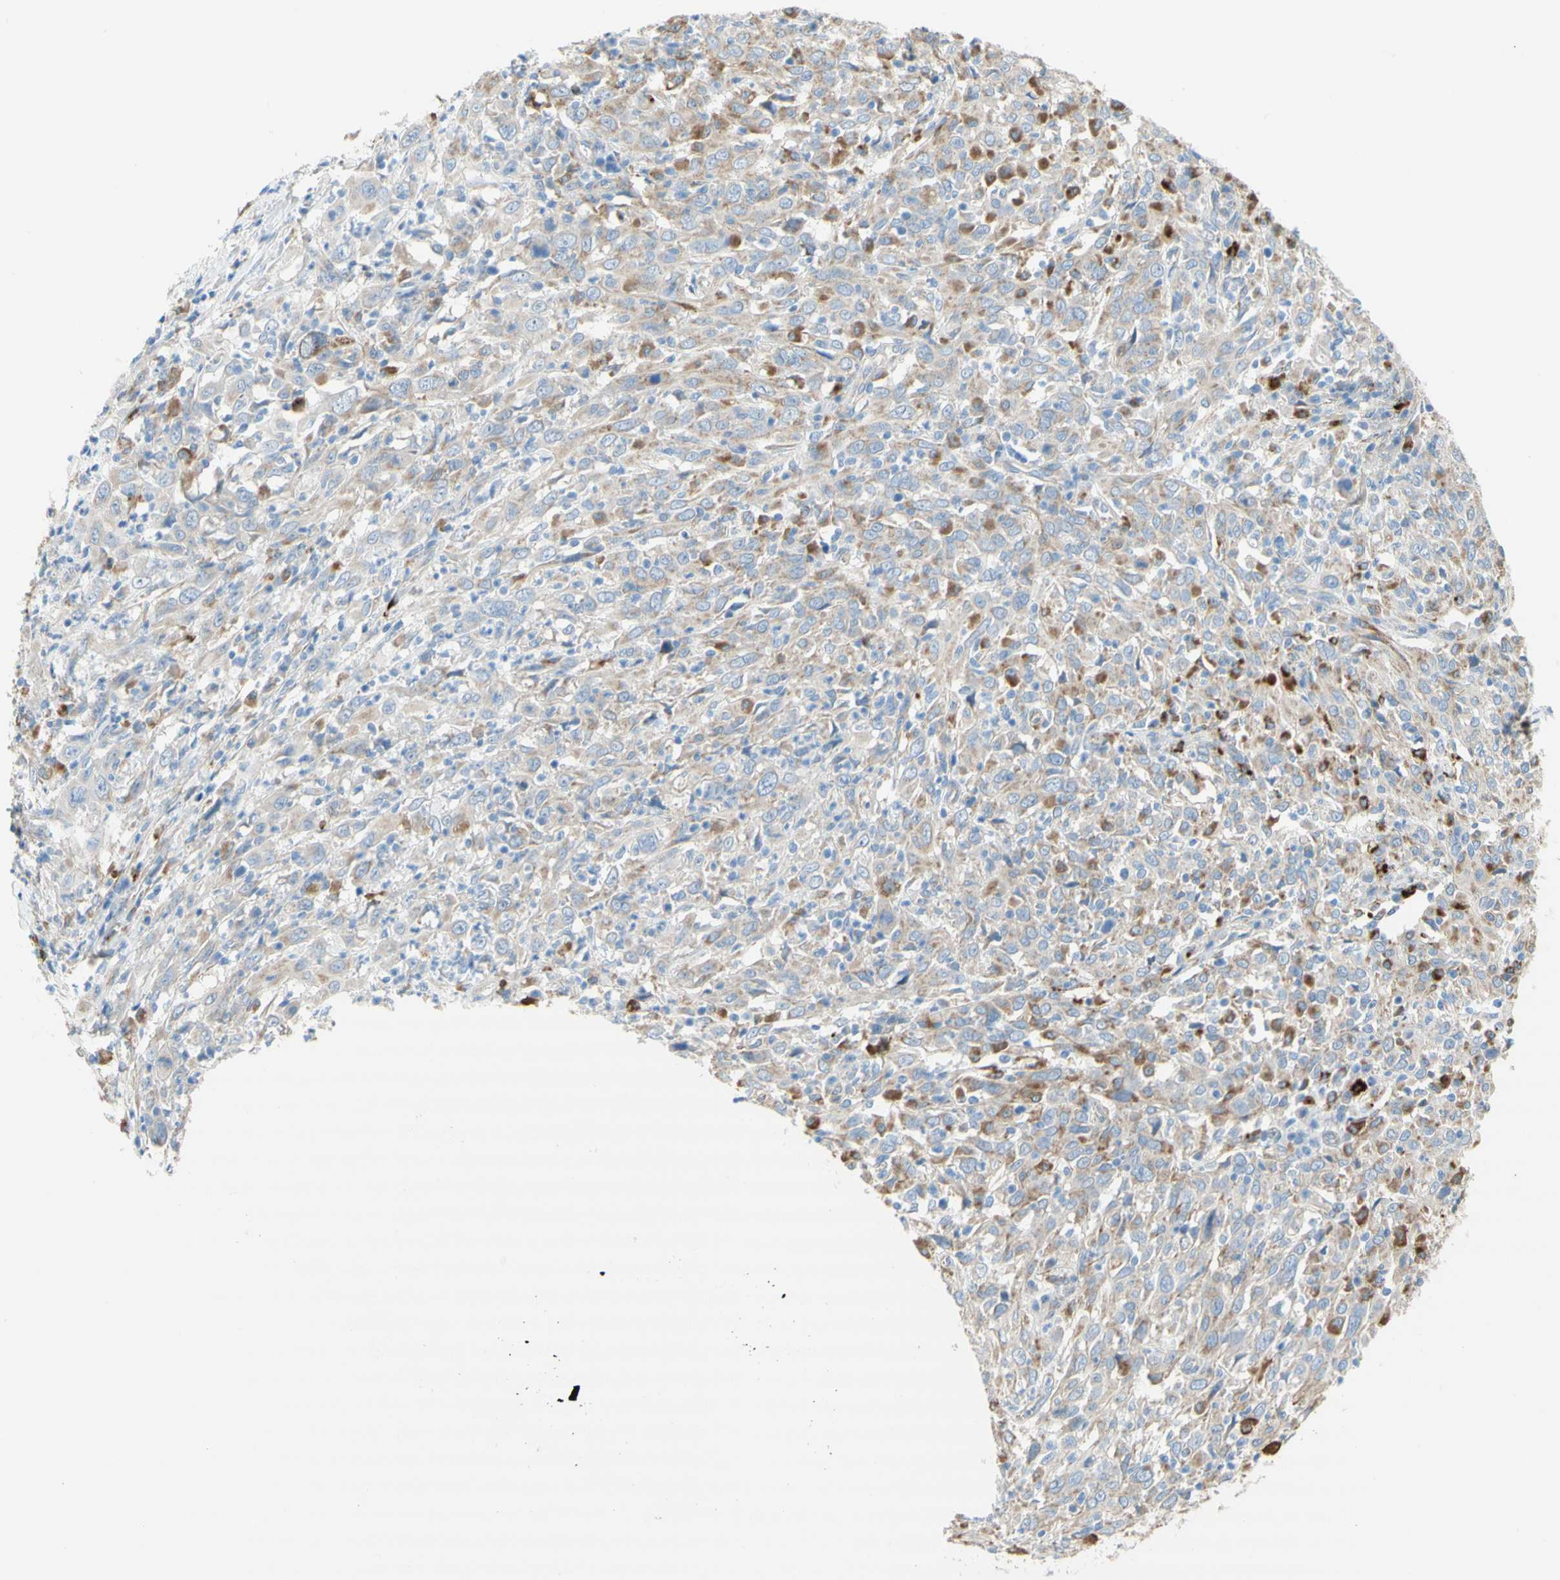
{"staining": {"intensity": "moderate", "quantity": "25%-75%", "location": "cytoplasmic/membranous"}, "tissue": "cervical cancer", "cell_type": "Tumor cells", "image_type": "cancer", "snomed": [{"axis": "morphology", "description": "Squamous cell carcinoma, NOS"}, {"axis": "topography", "description": "Cervix"}], "caption": "Immunohistochemical staining of cervical cancer (squamous cell carcinoma) reveals moderate cytoplasmic/membranous protein expression in about 25%-75% of tumor cells.", "gene": "URB2", "patient": {"sex": "female", "age": 46}}